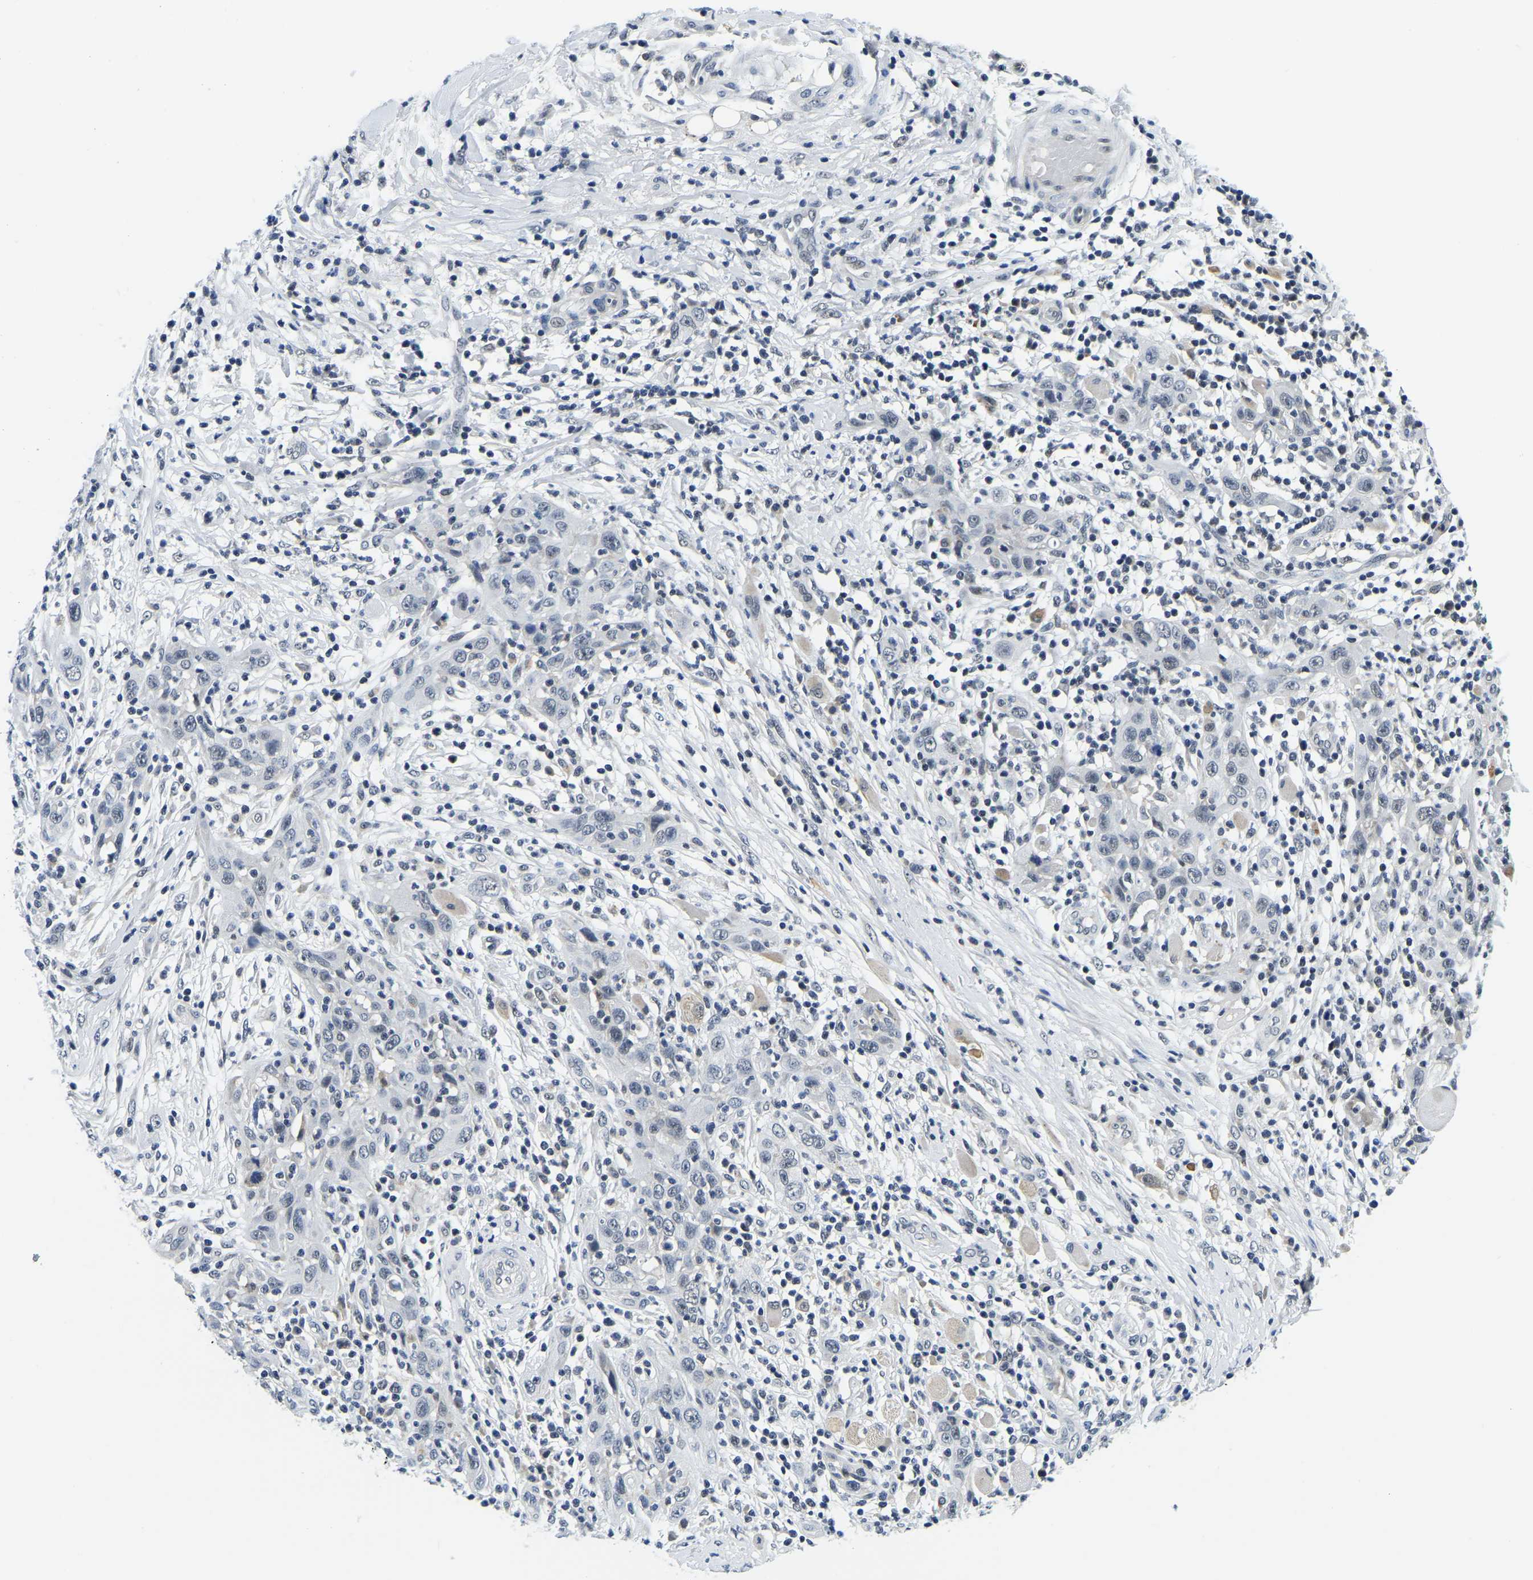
{"staining": {"intensity": "negative", "quantity": "none", "location": "none"}, "tissue": "skin cancer", "cell_type": "Tumor cells", "image_type": "cancer", "snomed": [{"axis": "morphology", "description": "Squamous cell carcinoma, NOS"}, {"axis": "topography", "description": "Skin"}], "caption": "Tumor cells are negative for protein expression in human skin cancer.", "gene": "POLDIP3", "patient": {"sex": "female", "age": 88}}